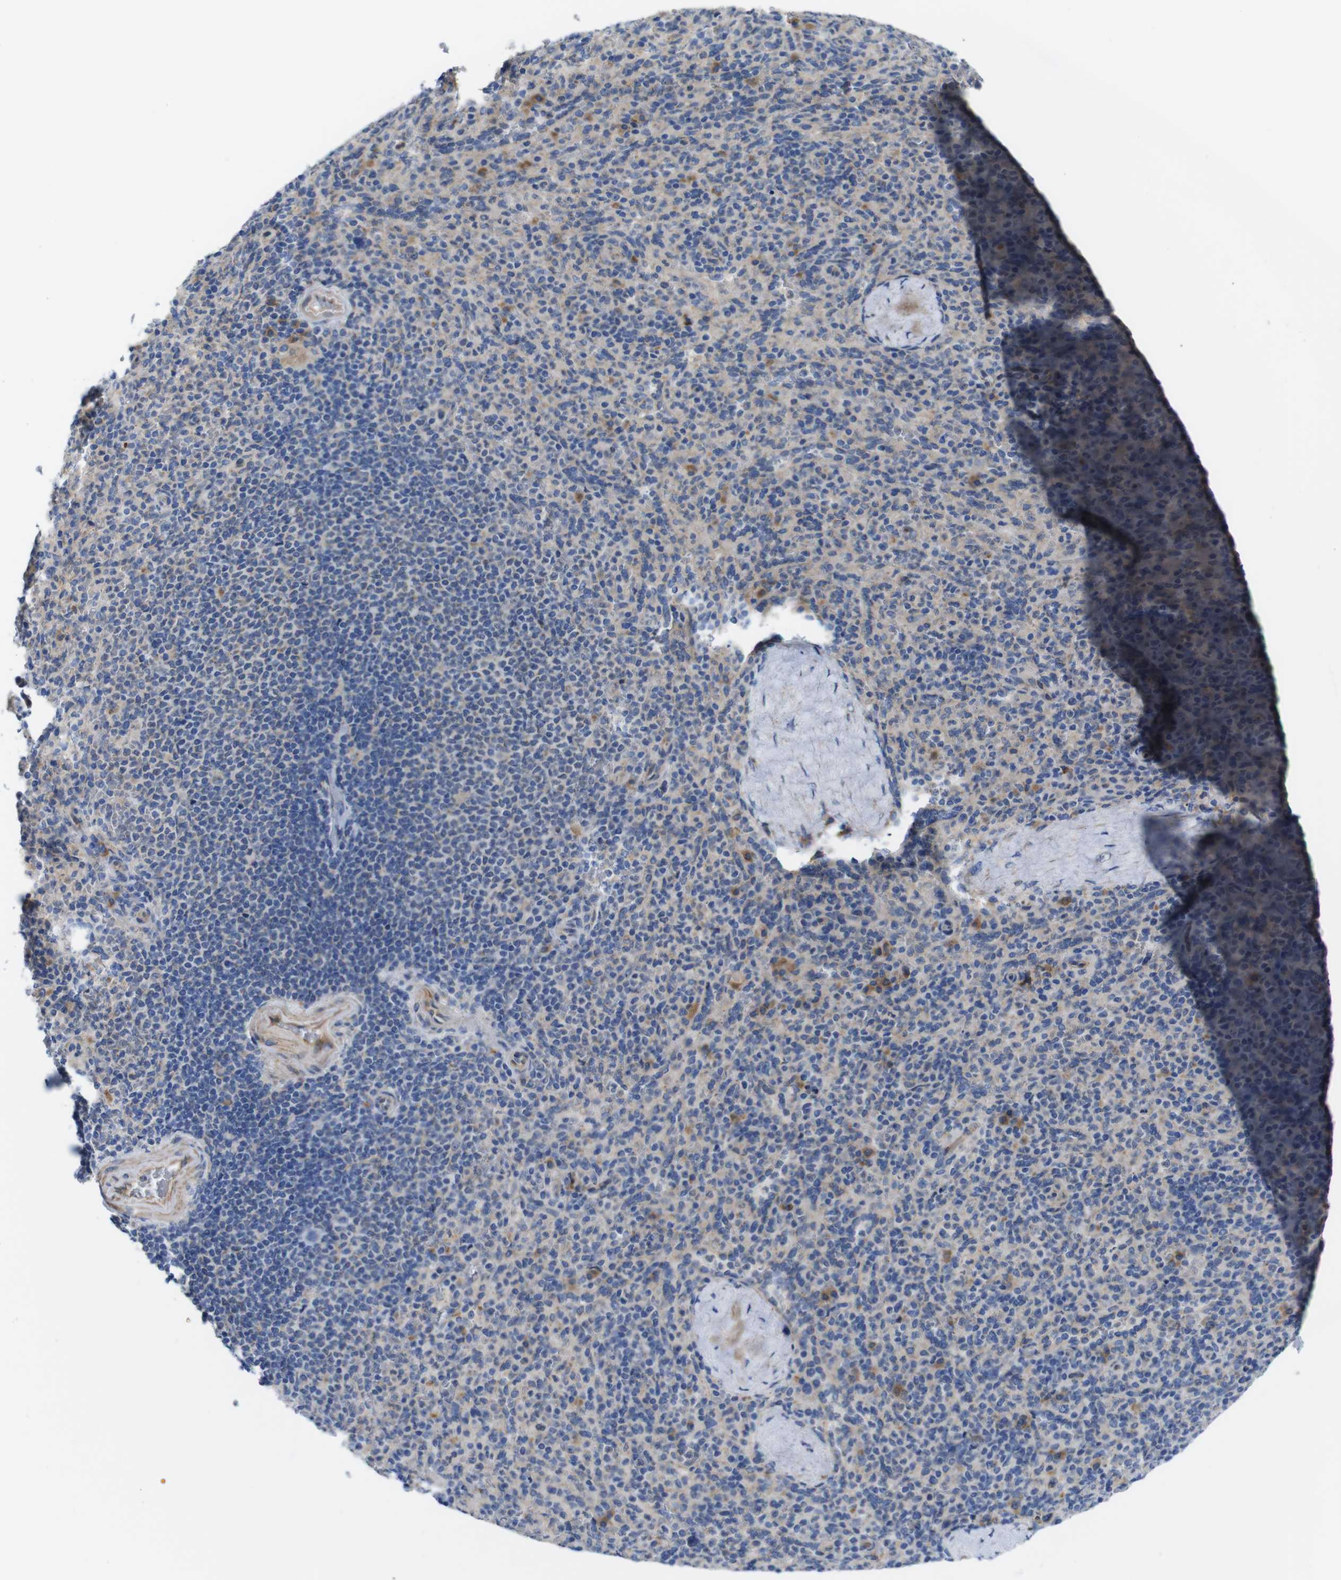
{"staining": {"intensity": "weak", "quantity": "25%-75%", "location": "cytoplasmic/membranous"}, "tissue": "spleen", "cell_type": "Cells in red pulp", "image_type": "normal", "snomed": [{"axis": "morphology", "description": "Normal tissue, NOS"}, {"axis": "topography", "description": "Spleen"}], "caption": "This photomicrograph shows IHC staining of benign spleen, with low weak cytoplasmic/membranous positivity in approximately 25%-75% of cells in red pulp.", "gene": "DDRGK1", "patient": {"sex": "male", "age": 36}}